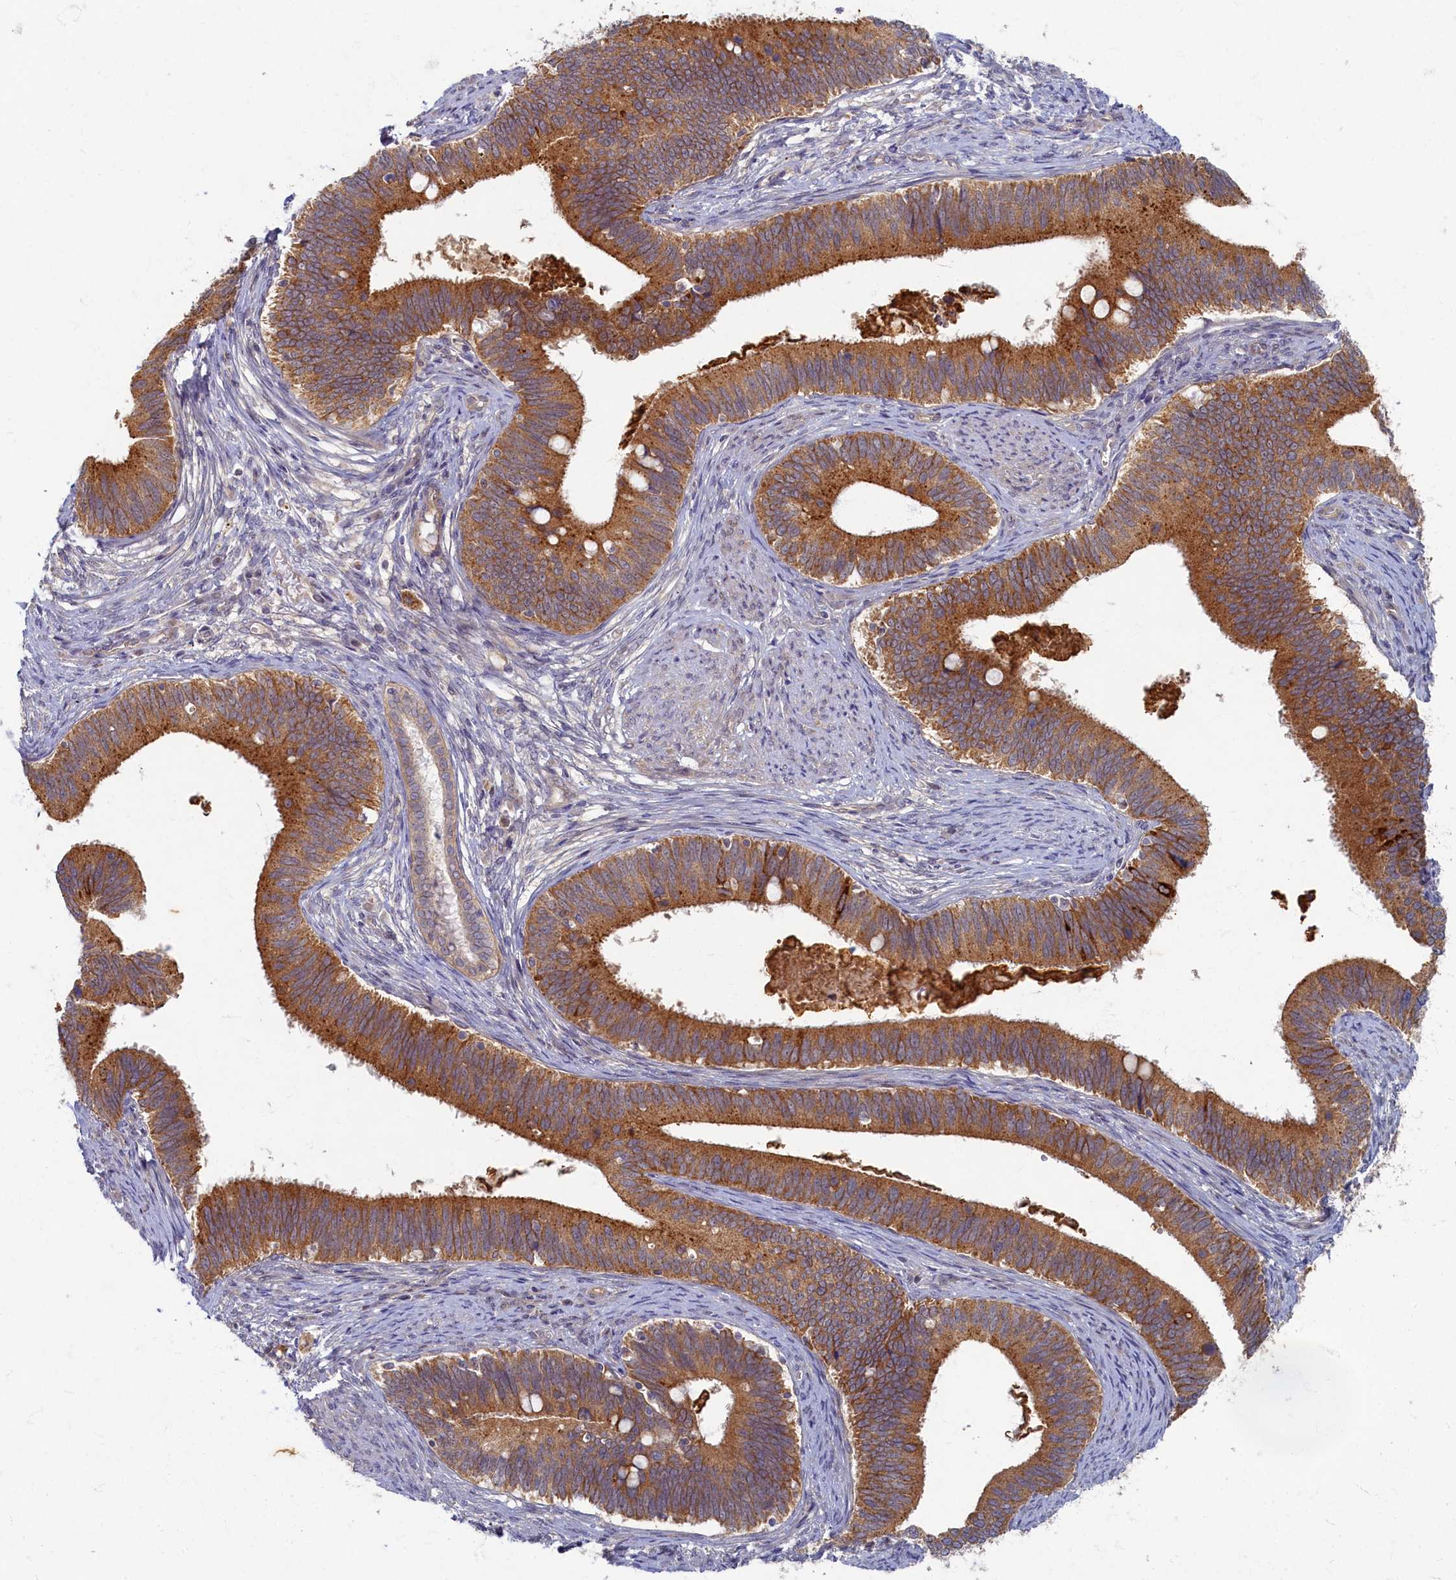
{"staining": {"intensity": "moderate", "quantity": ">75%", "location": "cytoplasmic/membranous"}, "tissue": "cervical cancer", "cell_type": "Tumor cells", "image_type": "cancer", "snomed": [{"axis": "morphology", "description": "Adenocarcinoma, NOS"}, {"axis": "topography", "description": "Cervix"}], "caption": "Immunohistochemical staining of human cervical adenocarcinoma exhibits medium levels of moderate cytoplasmic/membranous positivity in about >75% of tumor cells. (Brightfield microscopy of DAB IHC at high magnification).", "gene": "WDR59", "patient": {"sex": "female", "age": 42}}